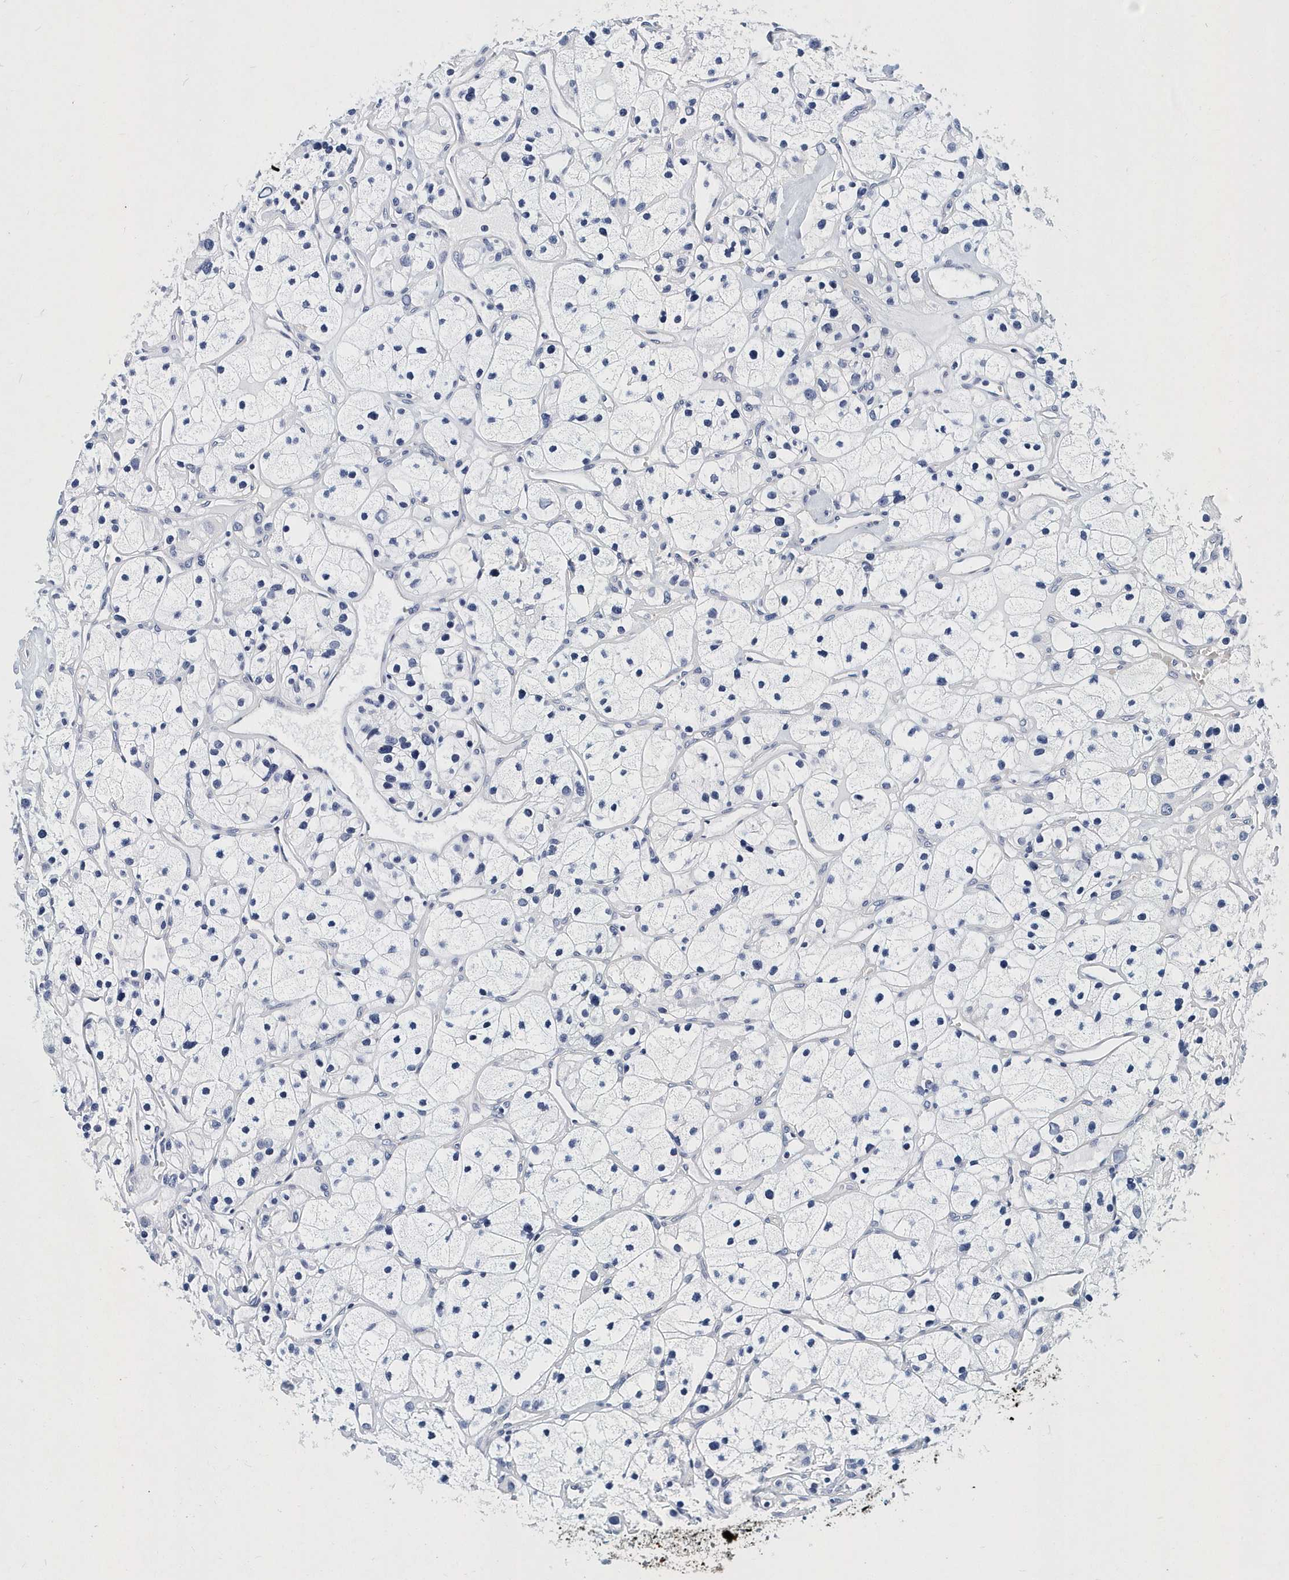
{"staining": {"intensity": "negative", "quantity": "none", "location": "none"}, "tissue": "renal cancer", "cell_type": "Tumor cells", "image_type": "cancer", "snomed": [{"axis": "morphology", "description": "Adenocarcinoma, NOS"}, {"axis": "topography", "description": "Kidney"}], "caption": "The micrograph reveals no significant staining in tumor cells of renal adenocarcinoma.", "gene": "ITGA2B", "patient": {"sex": "female", "age": 57}}